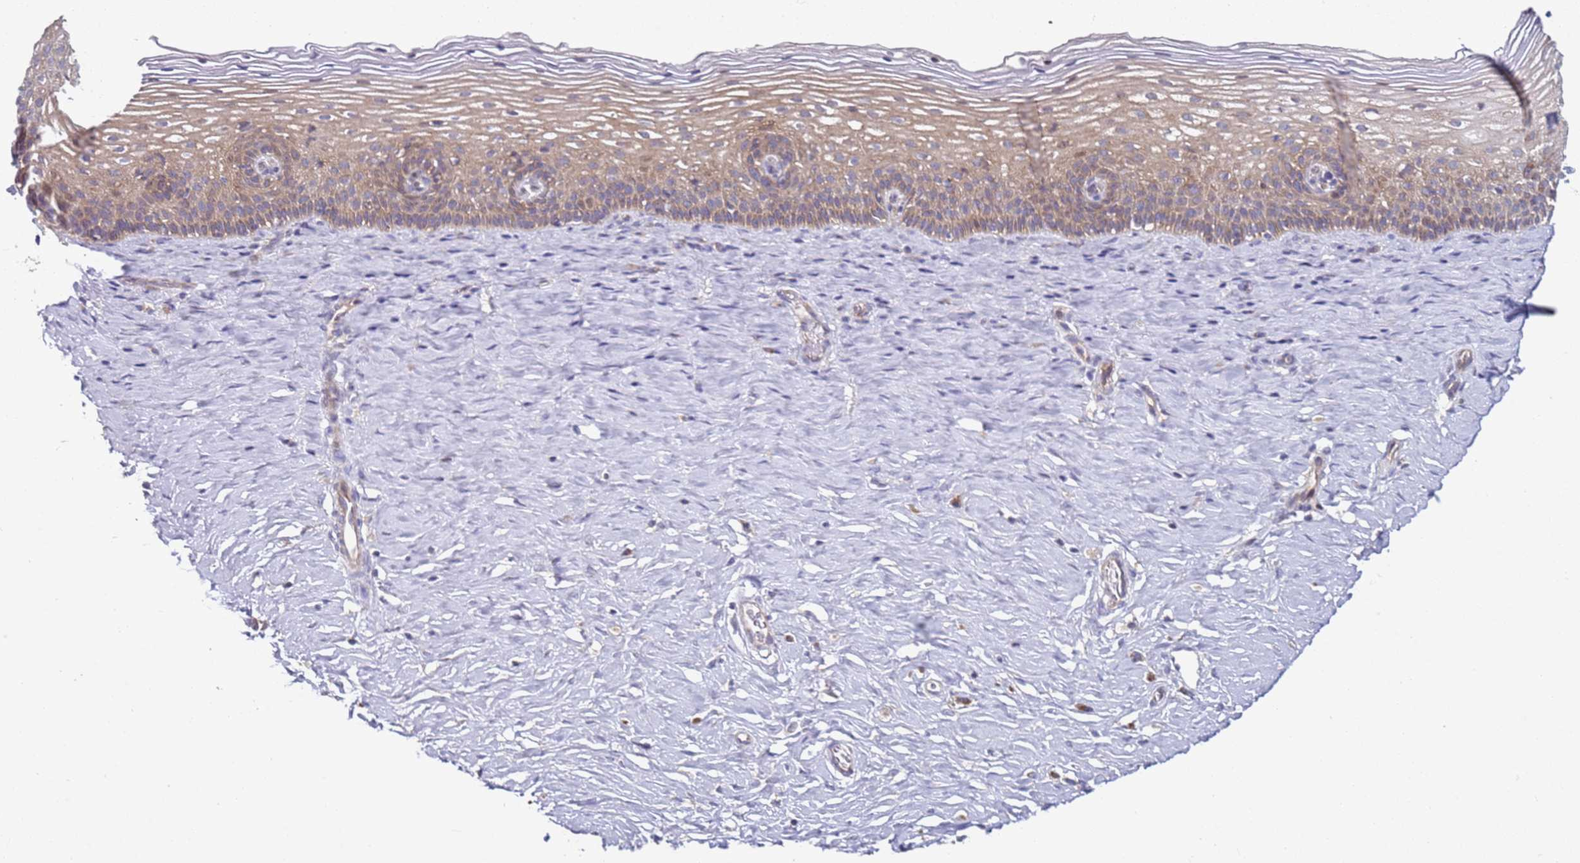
{"staining": {"intensity": "weak", "quantity": "<25%", "location": "cytoplasmic/membranous"}, "tissue": "cervix", "cell_type": "Glandular cells", "image_type": "normal", "snomed": [{"axis": "morphology", "description": "Normal tissue, NOS"}, {"axis": "topography", "description": "Cervix"}], "caption": "Human cervix stained for a protein using immunohistochemistry (IHC) displays no positivity in glandular cells.", "gene": "DIP2B", "patient": {"sex": "female", "age": 33}}